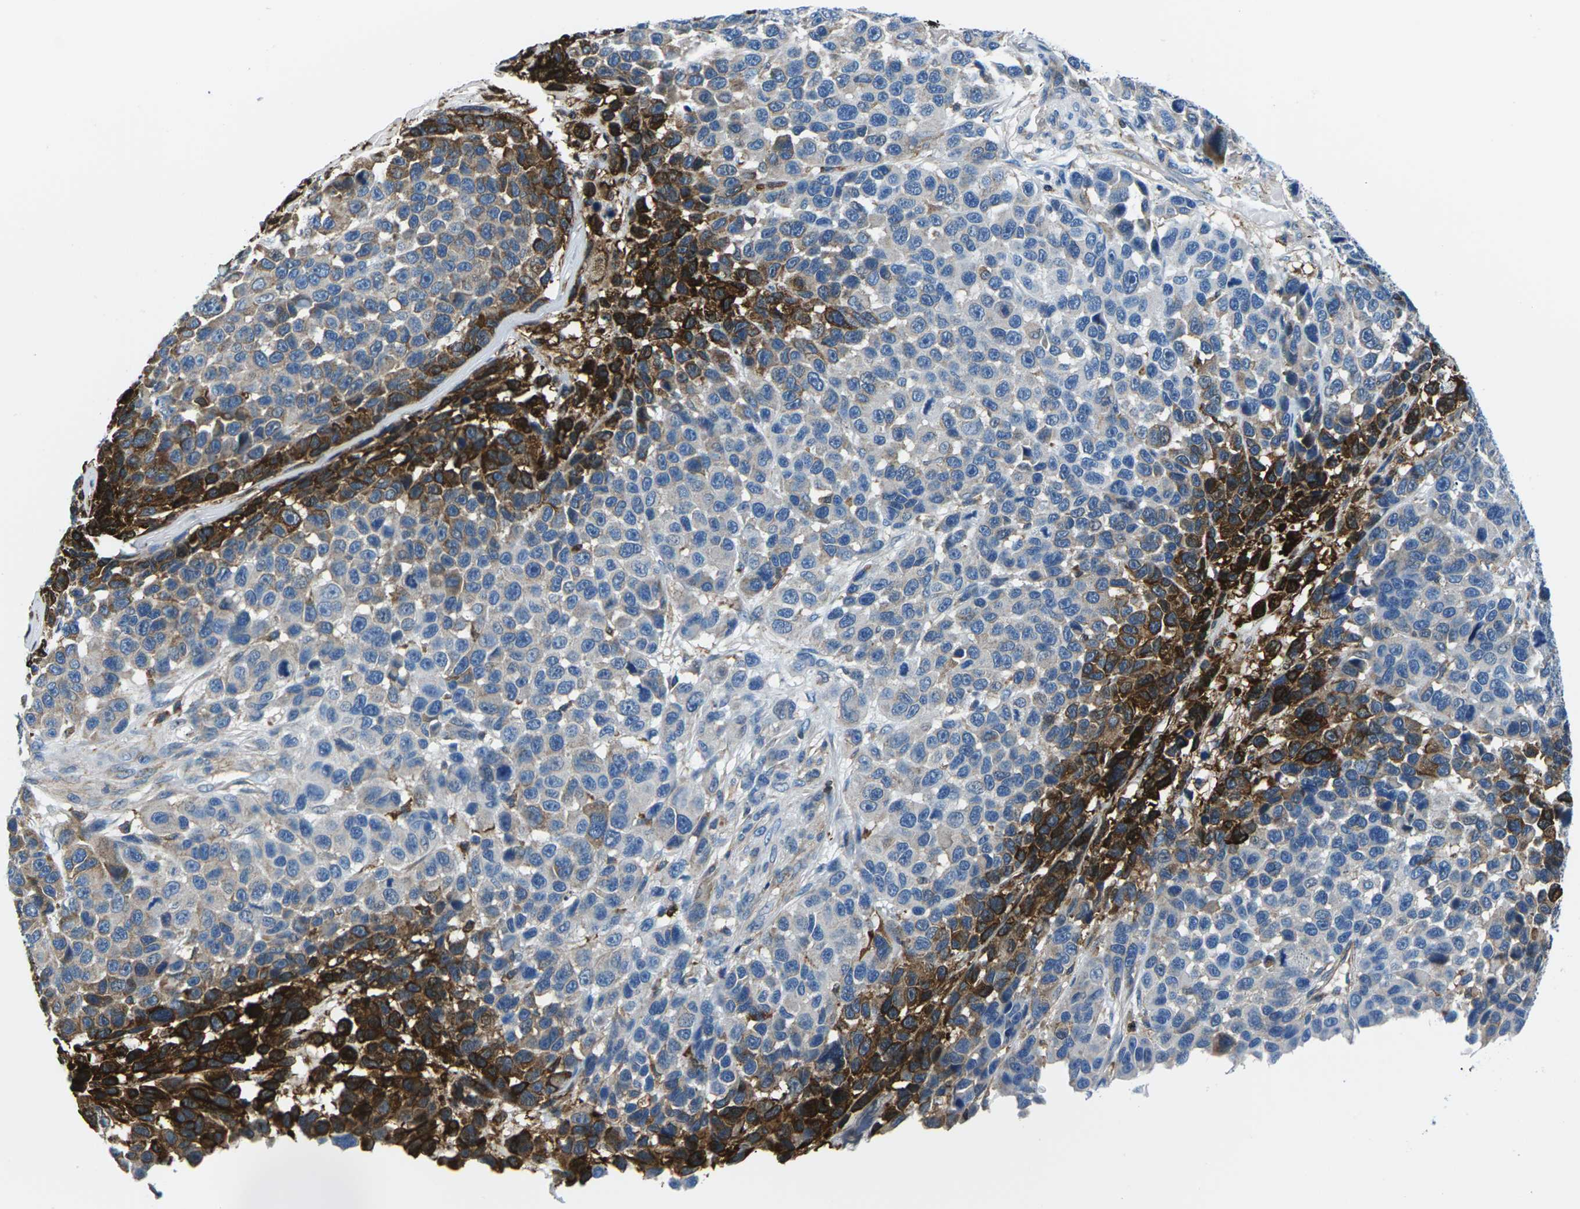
{"staining": {"intensity": "strong", "quantity": "<25%", "location": "cytoplasmic/membranous"}, "tissue": "melanoma", "cell_type": "Tumor cells", "image_type": "cancer", "snomed": [{"axis": "morphology", "description": "Malignant melanoma, NOS"}, {"axis": "topography", "description": "Skin"}], "caption": "Immunohistochemical staining of malignant melanoma demonstrates medium levels of strong cytoplasmic/membranous expression in about <25% of tumor cells. (Stains: DAB (3,3'-diaminobenzidine) in brown, nuclei in blue, Microscopy: brightfield microscopy at high magnification).", "gene": "SOCS4", "patient": {"sex": "male", "age": 53}}